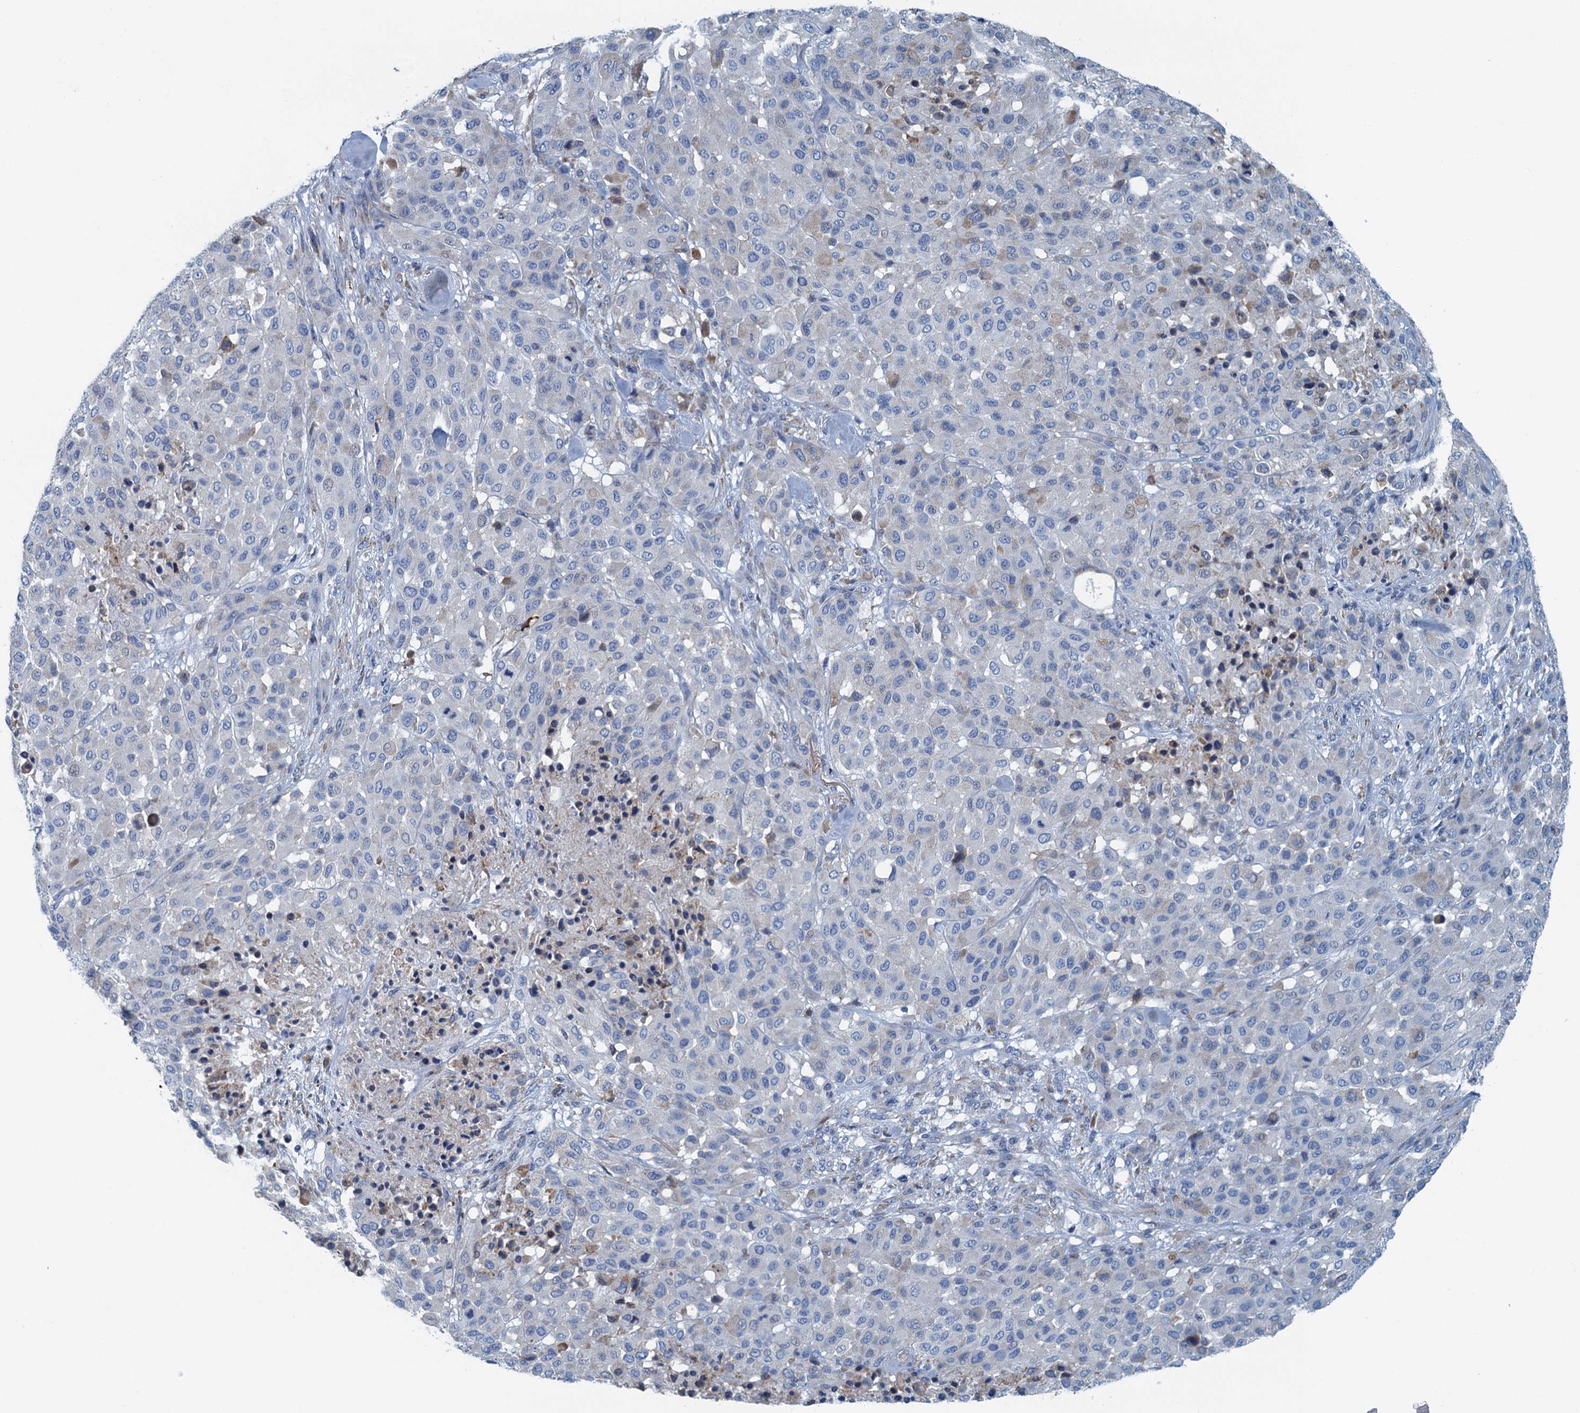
{"staining": {"intensity": "negative", "quantity": "none", "location": "none"}, "tissue": "melanoma", "cell_type": "Tumor cells", "image_type": "cancer", "snomed": [{"axis": "morphology", "description": "Malignant melanoma, Metastatic site"}, {"axis": "topography", "description": "Skin"}], "caption": "Protein analysis of melanoma shows no significant positivity in tumor cells.", "gene": "C10orf88", "patient": {"sex": "female", "age": 81}}